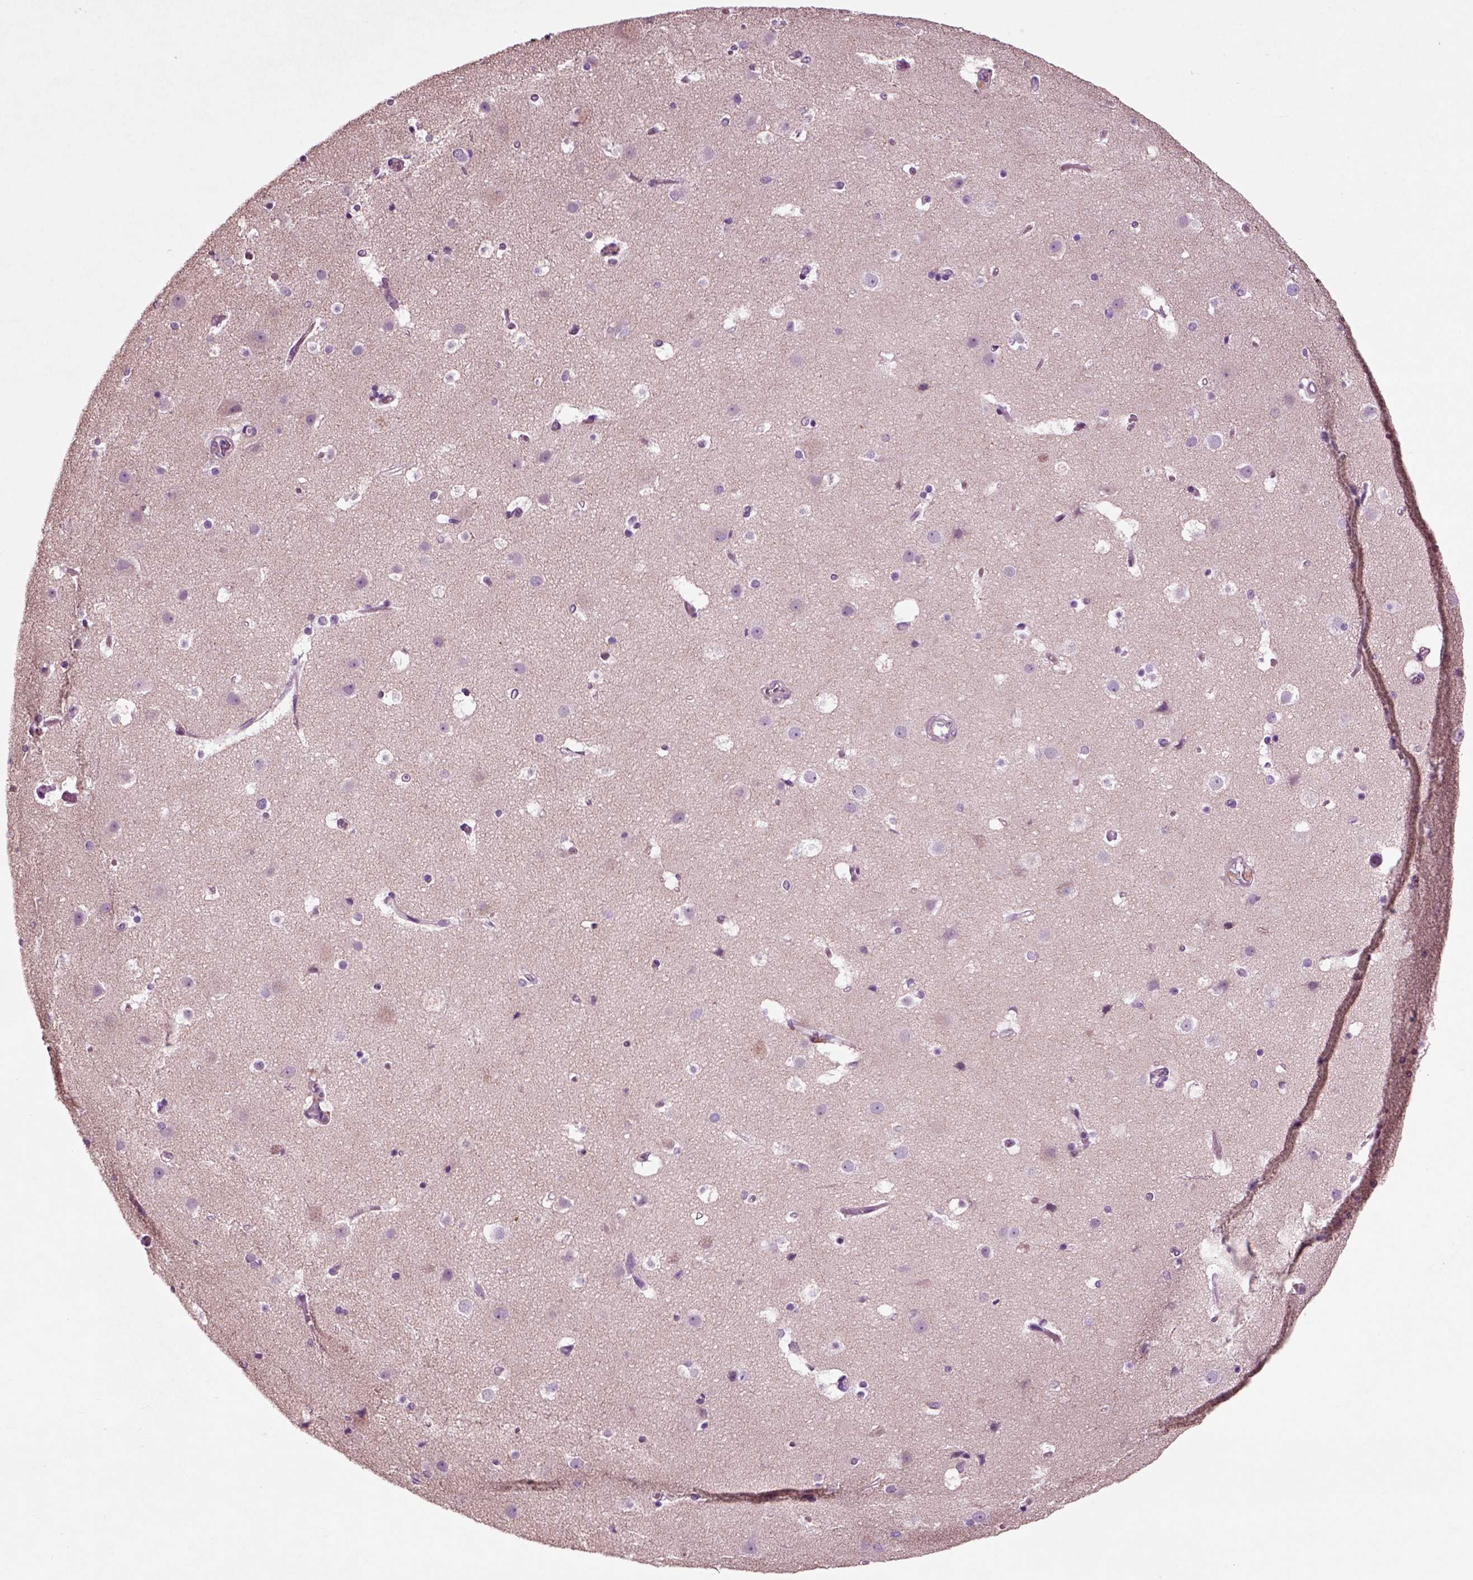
{"staining": {"intensity": "negative", "quantity": "none", "location": "none"}, "tissue": "cerebral cortex", "cell_type": "Endothelial cells", "image_type": "normal", "snomed": [{"axis": "morphology", "description": "Normal tissue, NOS"}, {"axis": "topography", "description": "Cerebral cortex"}], "caption": "Cerebral cortex stained for a protein using immunohistochemistry (IHC) shows no expression endothelial cells.", "gene": "CHGB", "patient": {"sex": "female", "age": 52}}